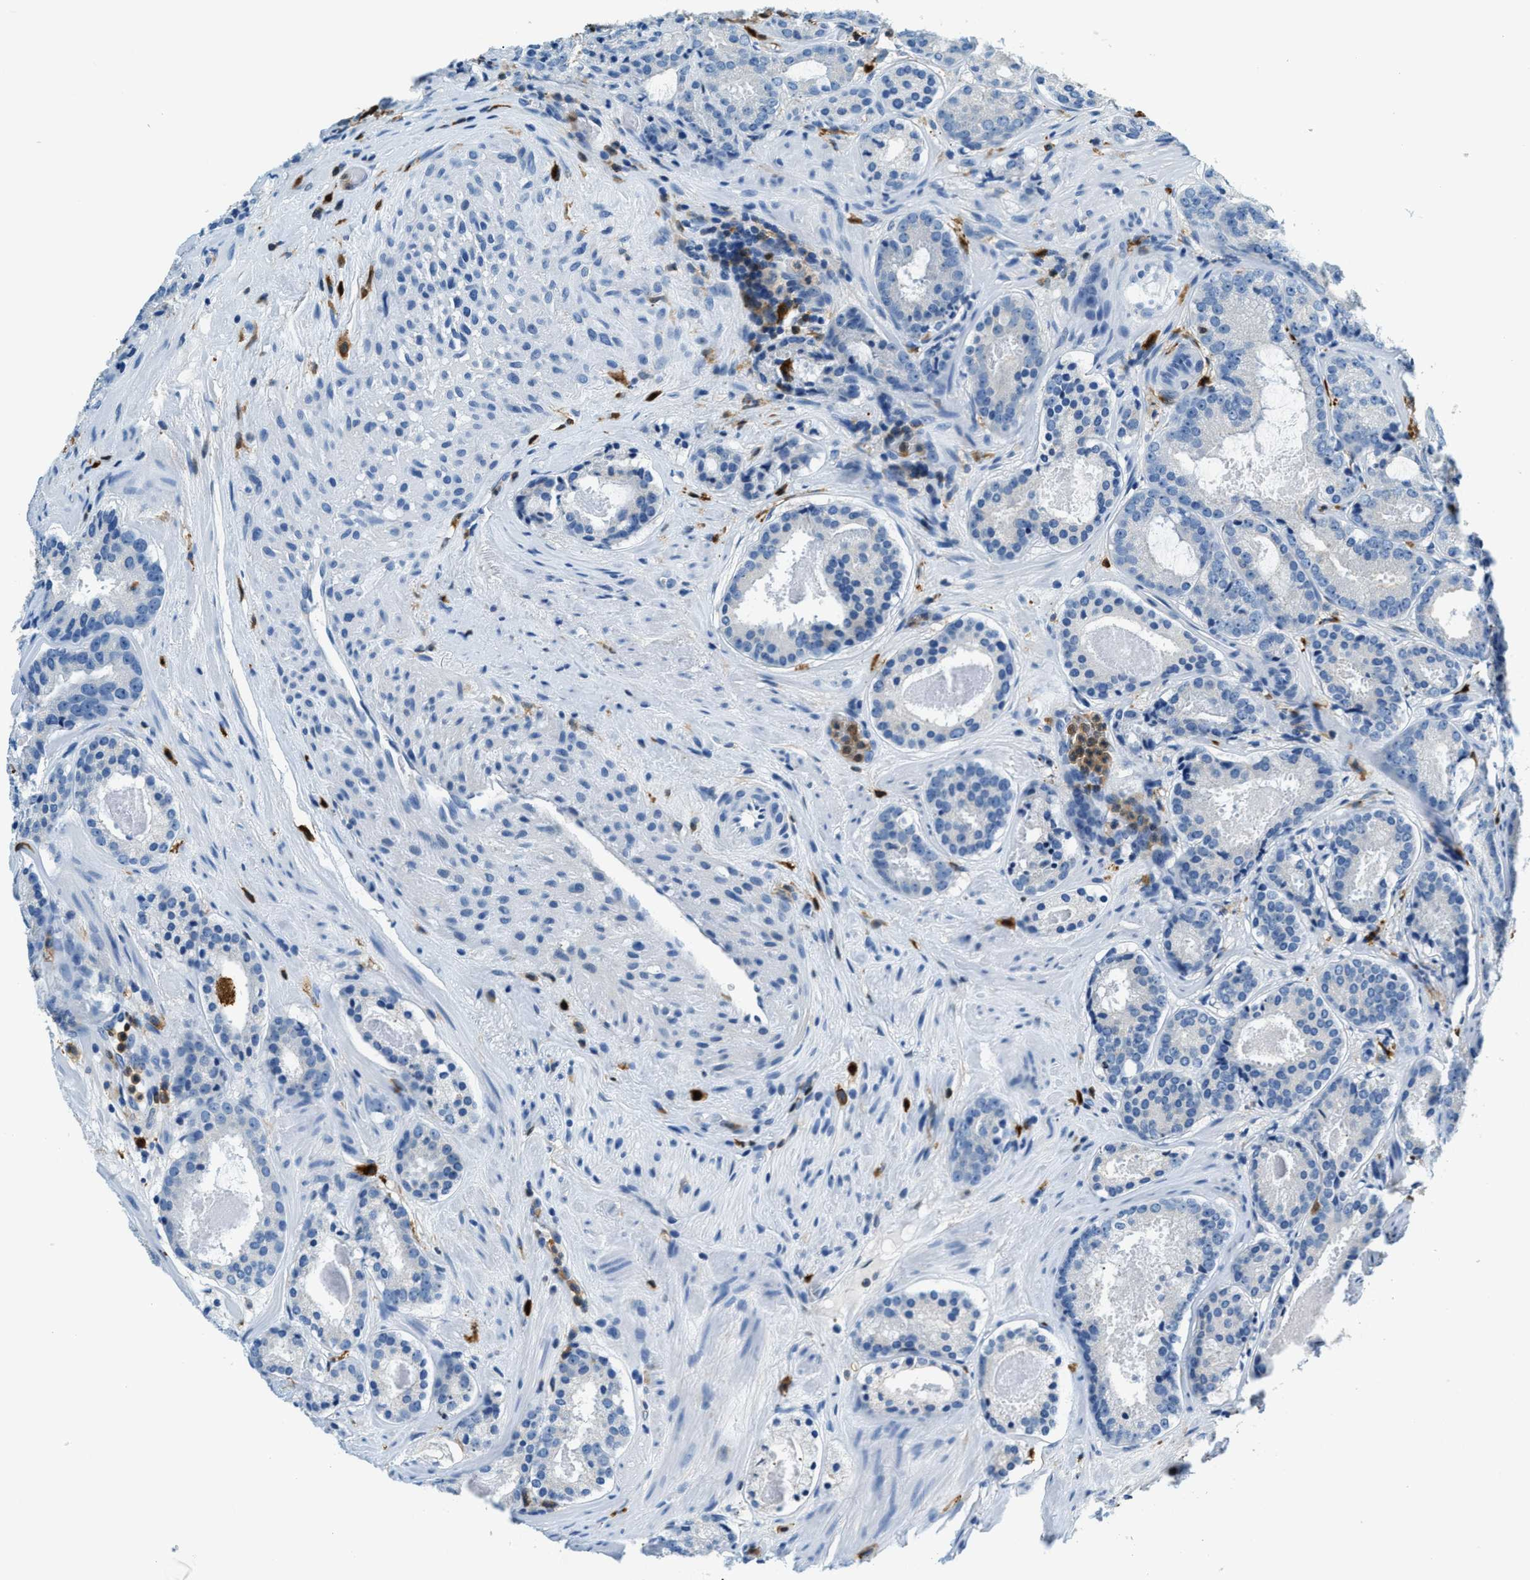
{"staining": {"intensity": "negative", "quantity": "none", "location": "none"}, "tissue": "prostate cancer", "cell_type": "Tumor cells", "image_type": "cancer", "snomed": [{"axis": "morphology", "description": "Adenocarcinoma, Low grade"}, {"axis": "topography", "description": "Prostate"}], "caption": "Photomicrograph shows no significant protein staining in tumor cells of low-grade adenocarcinoma (prostate). (DAB (3,3'-diaminobenzidine) immunohistochemistry (IHC) visualized using brightfield microscopy, high magnification).", "gene": "CAPG", "patient": {"sex": "male", "age": 69}}